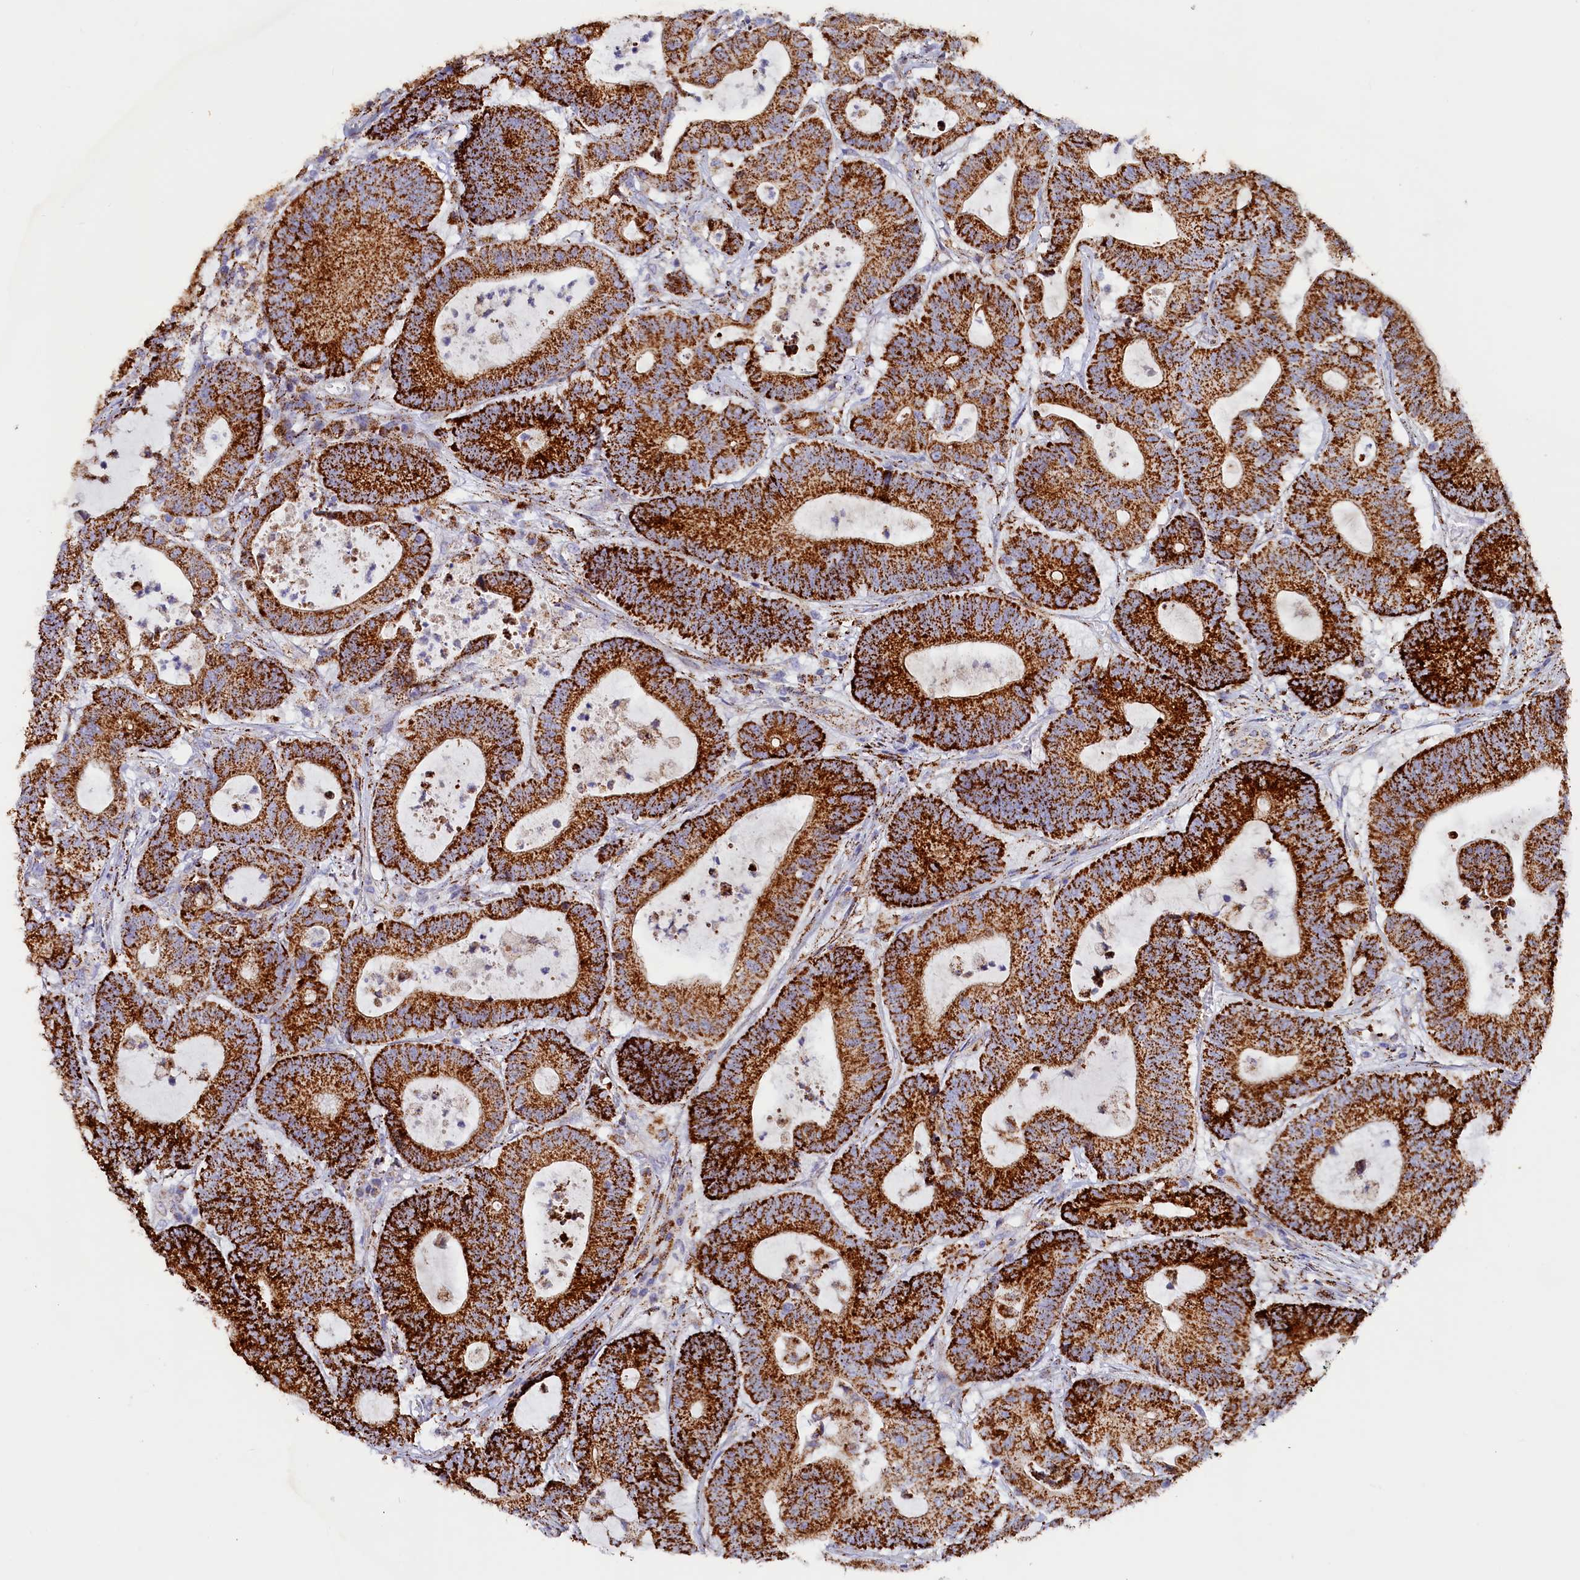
{"staining": {"intensity": "strong", "quantity": ">75%", "location": "cytoplasmic/membranous"}, "tissue": "colorectal cancer", "cell_type": "Tumor cells", "image_type": "cancer", "snomed": [{"axis": "morphology", "description": "Adenocarcinoma, NOS"}, {"axis": "topography", "description": "Colon"}], "caption": "Human colorectal cancer stained with a protein marker demonstrates strong staining in tumor cells.", "gene": "AKTIP", "patient": {"sex": "female", "age": 84}}